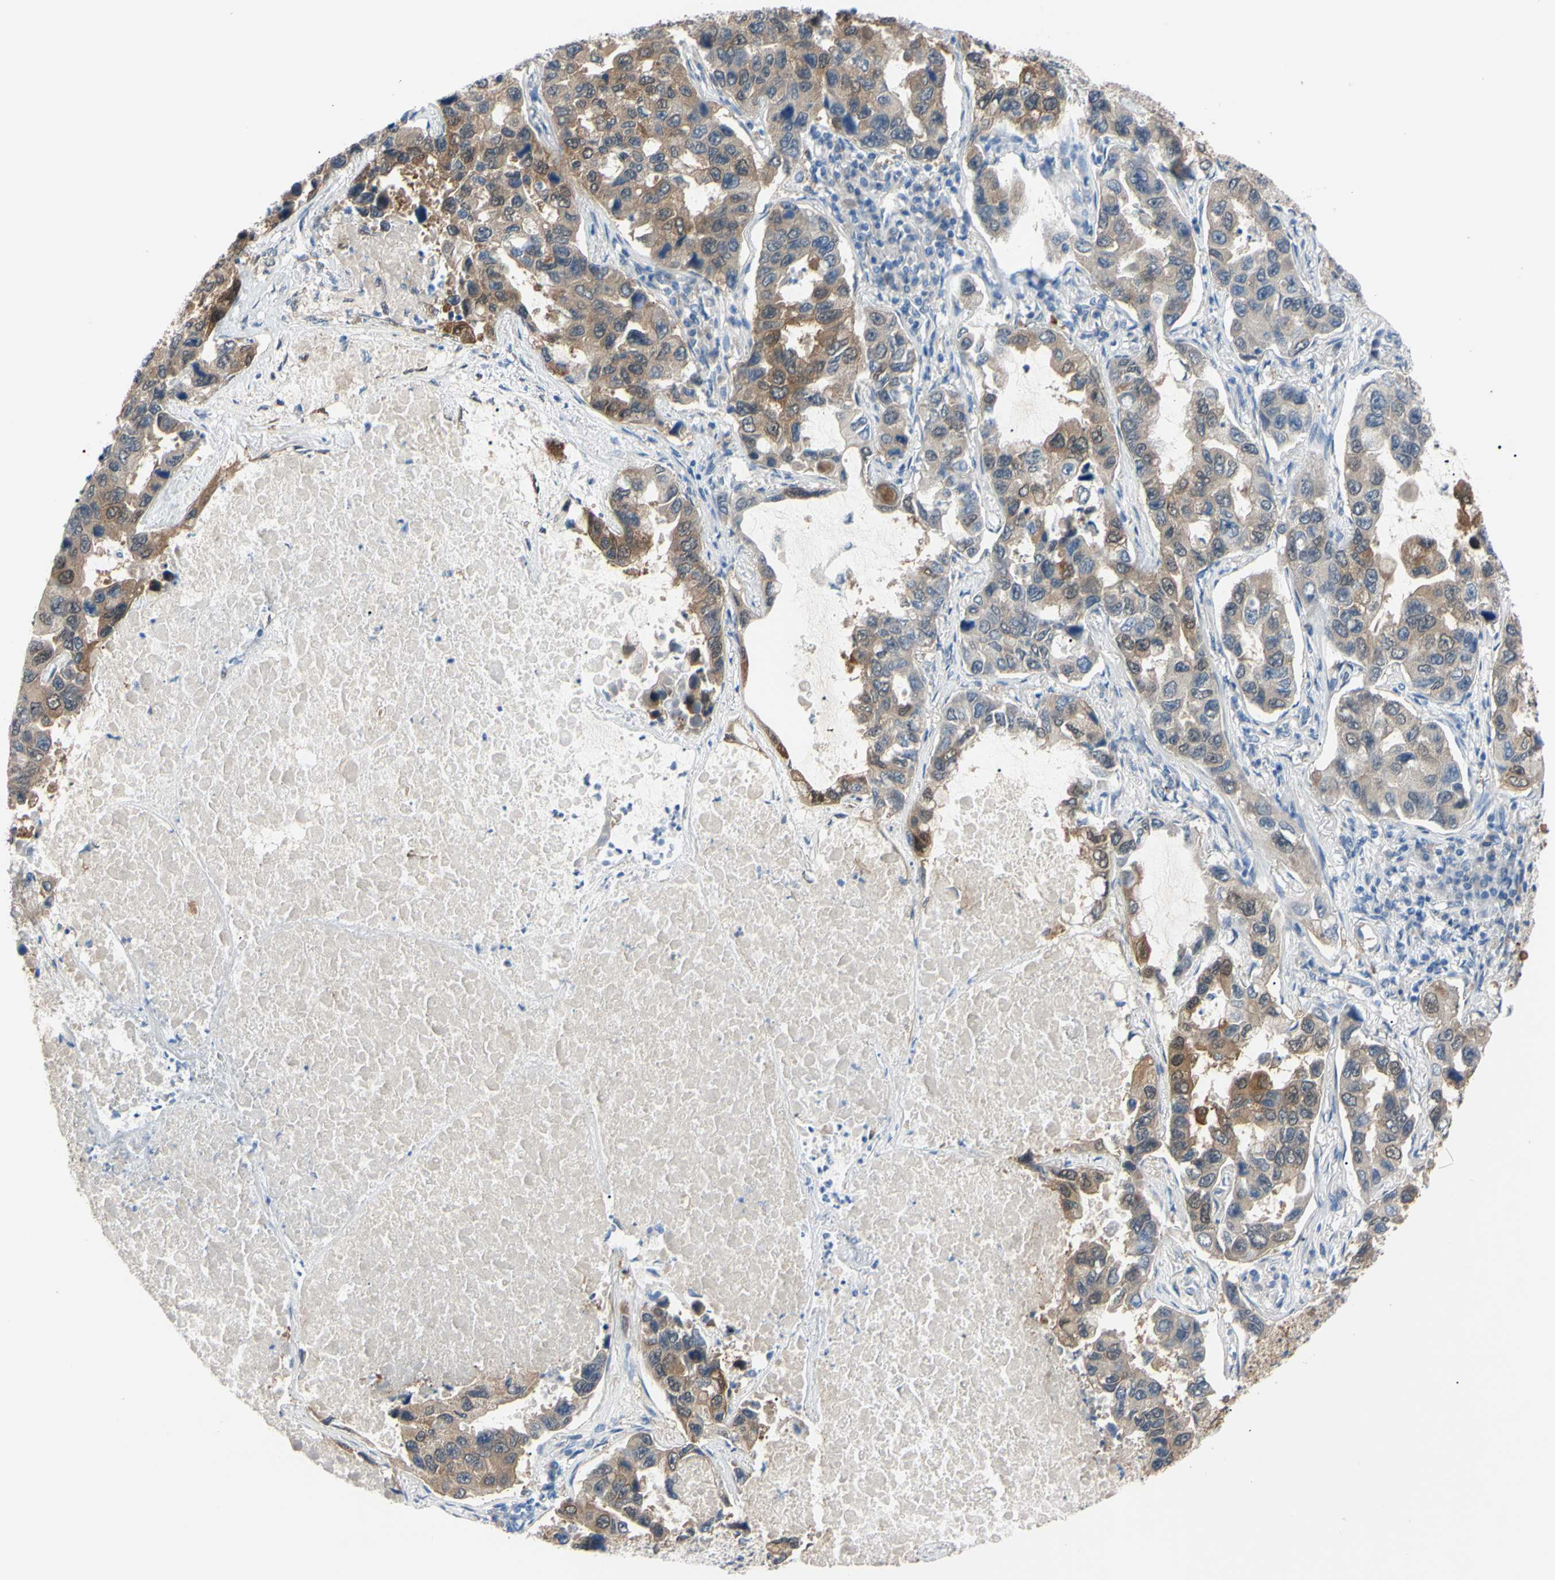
{"staining": {"intensity": "strong", "quantity": "25%-75%", "location": "cytoplasmic/membranous,nuclear"}, "tissue": "lung cancer", "cell_type": "Tumor cells", "image_type": "cancer", "snomed": [{"axis": "morphology", "description": "Adenocarcinoma, NOS"}, {"axis": "topography", "description": "Lung"}], "caption": "IHC photomicrograph of human lung adenocarcinoma stained for a protein (brown), which demonstrates high levels of strong cytoplasmic/membranous and nuclear expression in approximately 25%-75% of tumor cells.", "gene": "NOL3", "patient": {"sex": "male", "age": 64}}